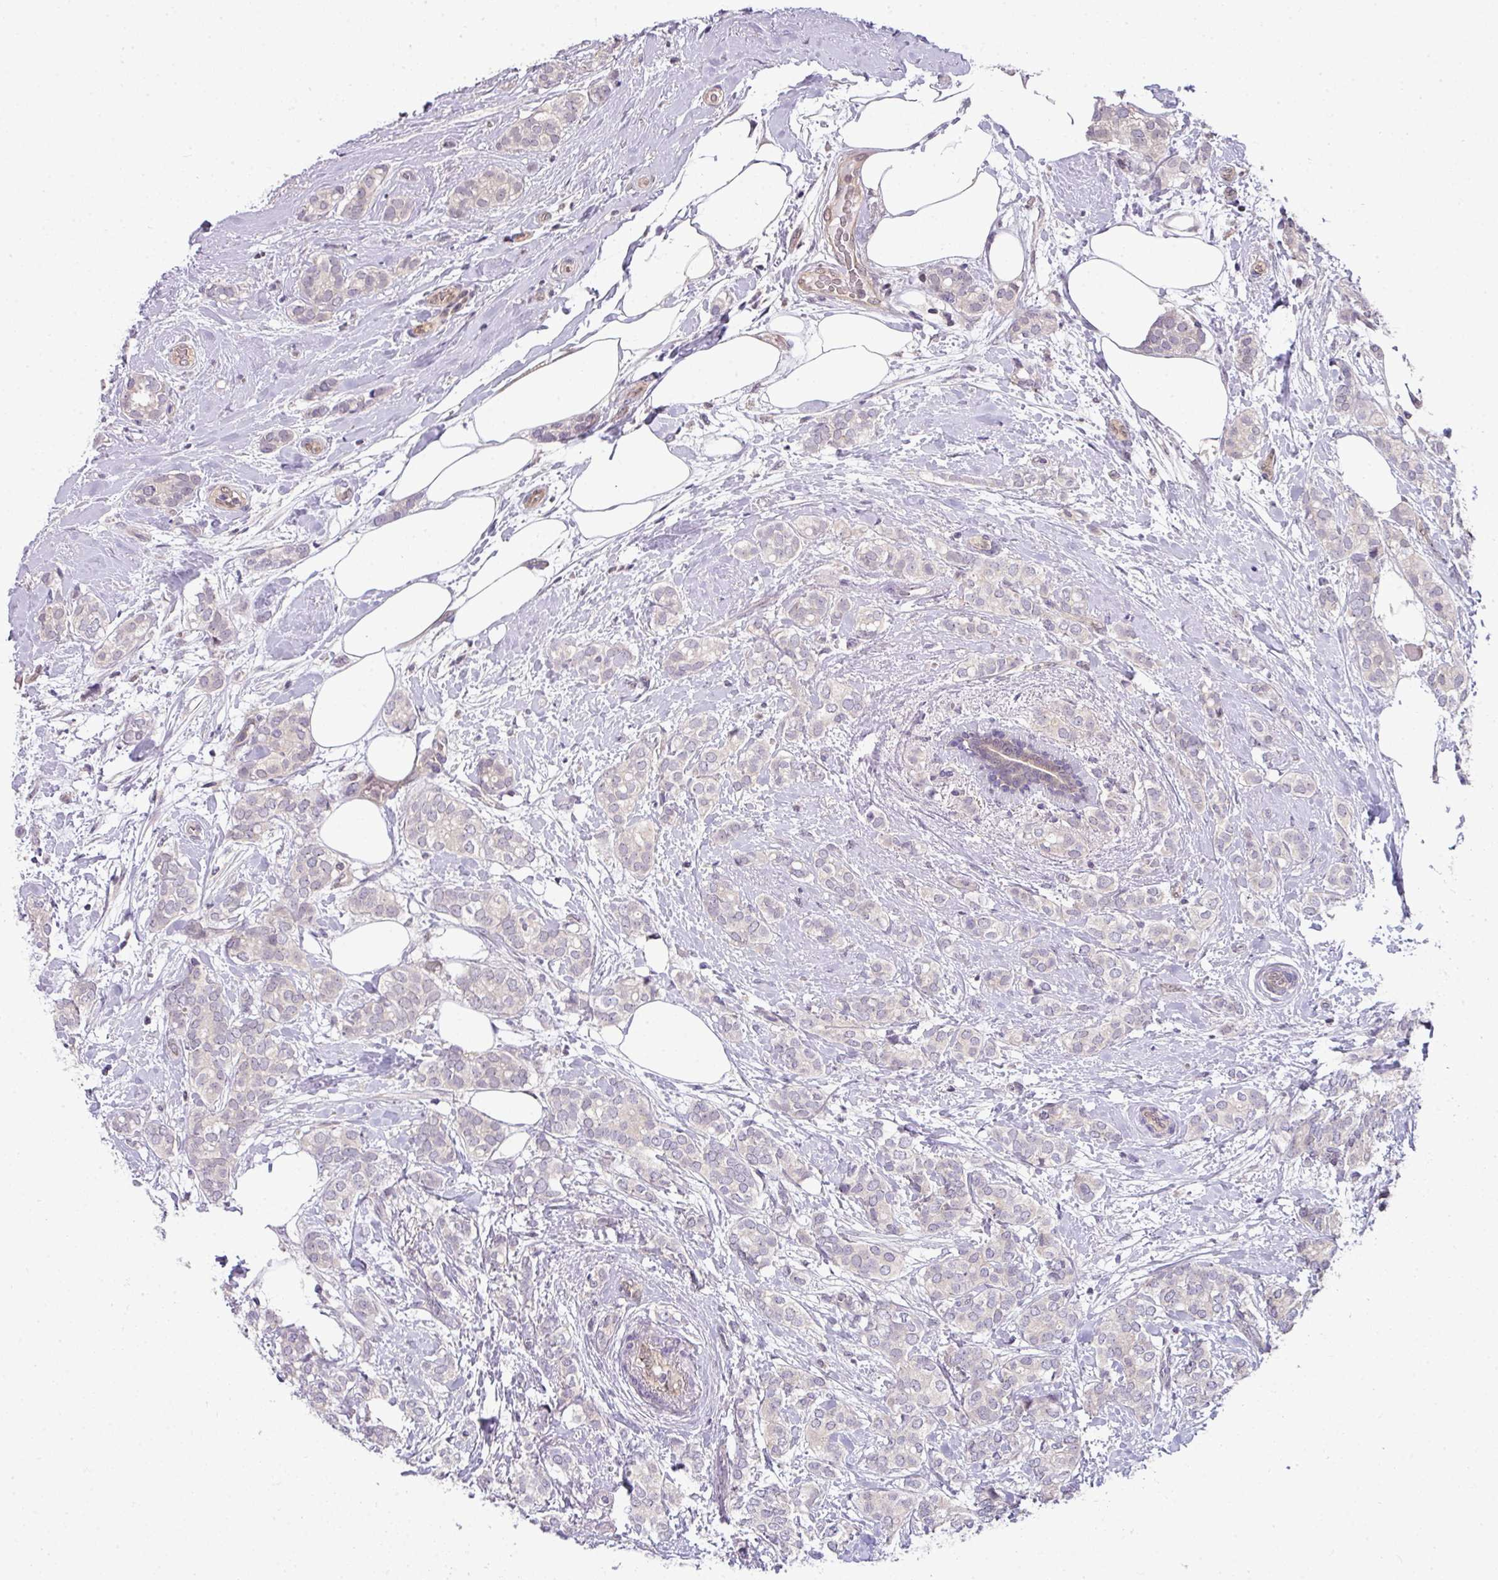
{"staining": {"intensity": "negative", "quantity": "none", "location": "none"}, "tissue": "breast cancer", "cell_type": "Tumor cells", "image_type": "cancer", "snomed": [{"axis": "morphology", "description": "Duct carcinoma"}, {"axis": "topography", "description": "Breast"}], "caption": "An immunohistochemistry (IHC) image of infiltrating ductal carcinoma (breast) is shown. There is no staining in tumor cells of infiltrating ductal carcinoma (breast).", "gene": "STAT5A", "patient": {"sex": "female", "age": 73}}